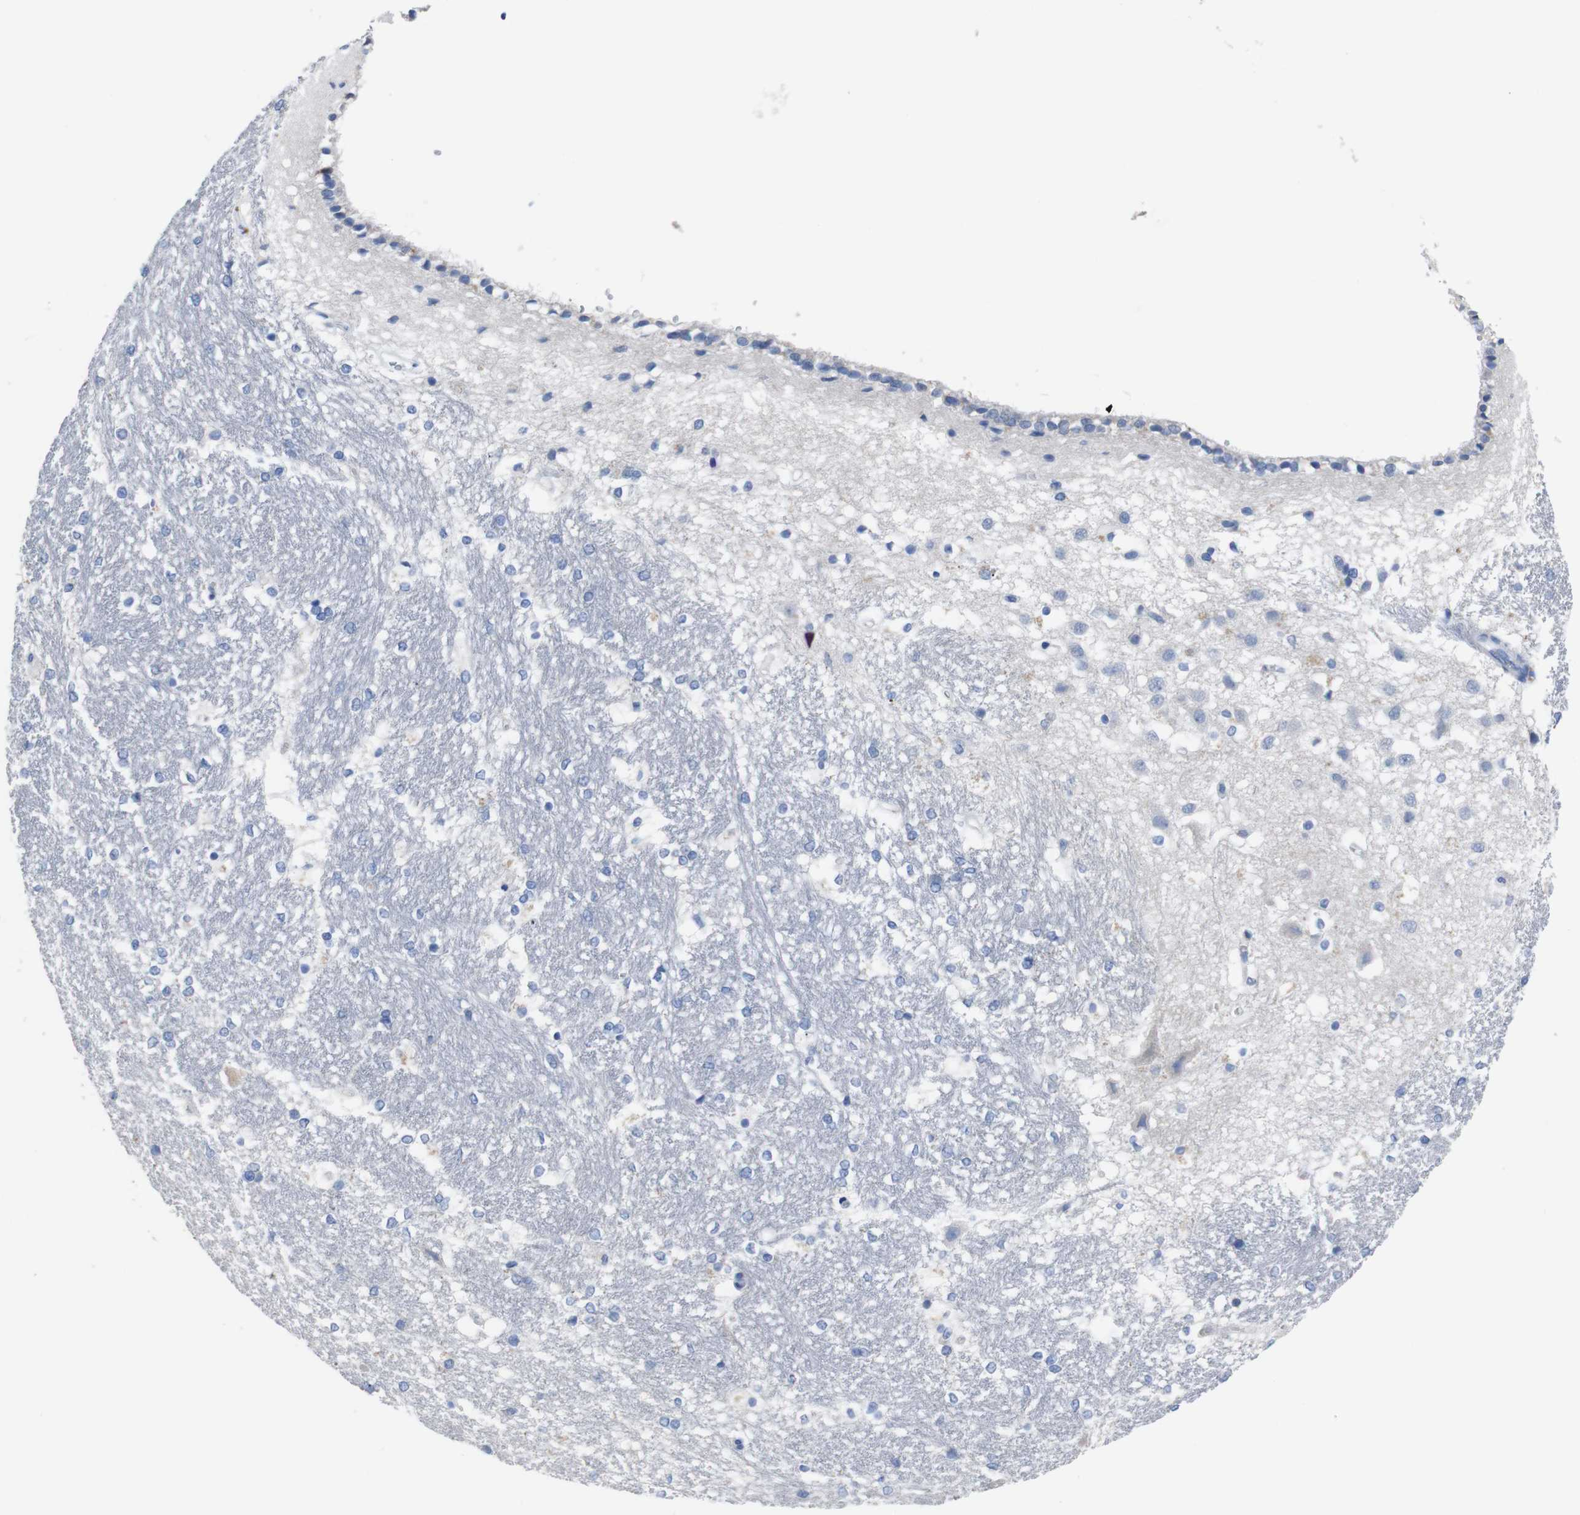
{"staining": {"intensity": "negative", "quantity": "none", "location": "none"}, "tissue": "hippocampus", "cell_type": "Glial cells", "image_type": "normal", "snomed": [{"axis": "morphology", "description": "Normal tissue, NOS"}, {"axis": "topography", "description": "Hippocampus"}], "caption": "A histopathology image of human hippocampus is negative for staining in glial cells. (DAB IHC with hematoxylin counter stain).", "gene": "GJB2", "patient": {"sex": "female", "age": 19}}